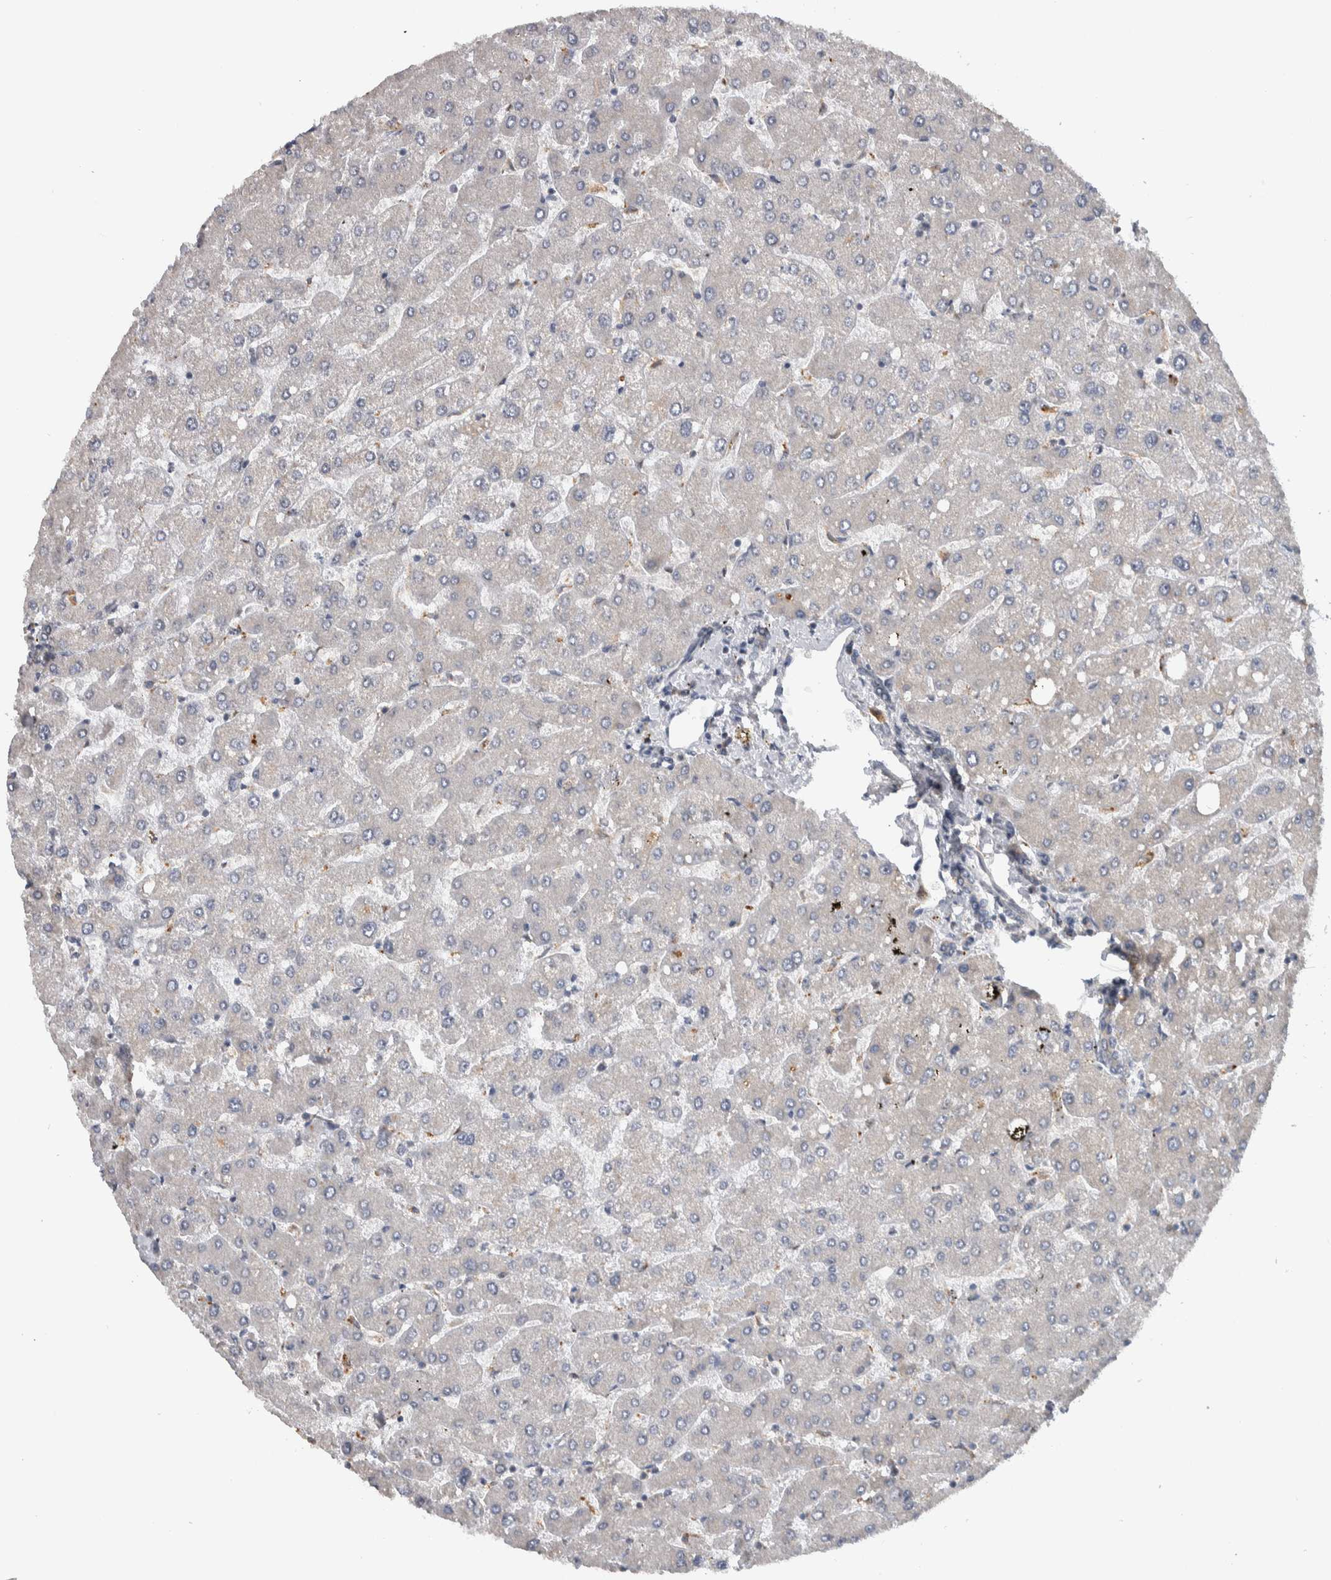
{"staining": {"intensity": "negative", "quantity": "none", "location": "none"}, "tissue": "liver", "cell_type": "Cholangiocytes", "image_type": "normal", "snomed": [{"axis": "morphology", "description": "Normal tissue, NOS"}, {"axis": "topography", "description": "Liver"}], "caption": "Immunohistochemistry (IHC) photomicrograph of benign liver stained for a protein (brown), which shows no staining in cholangiocytes.", "gene": "FAM83G", "patient": {"sex": "male", "age": 55}}